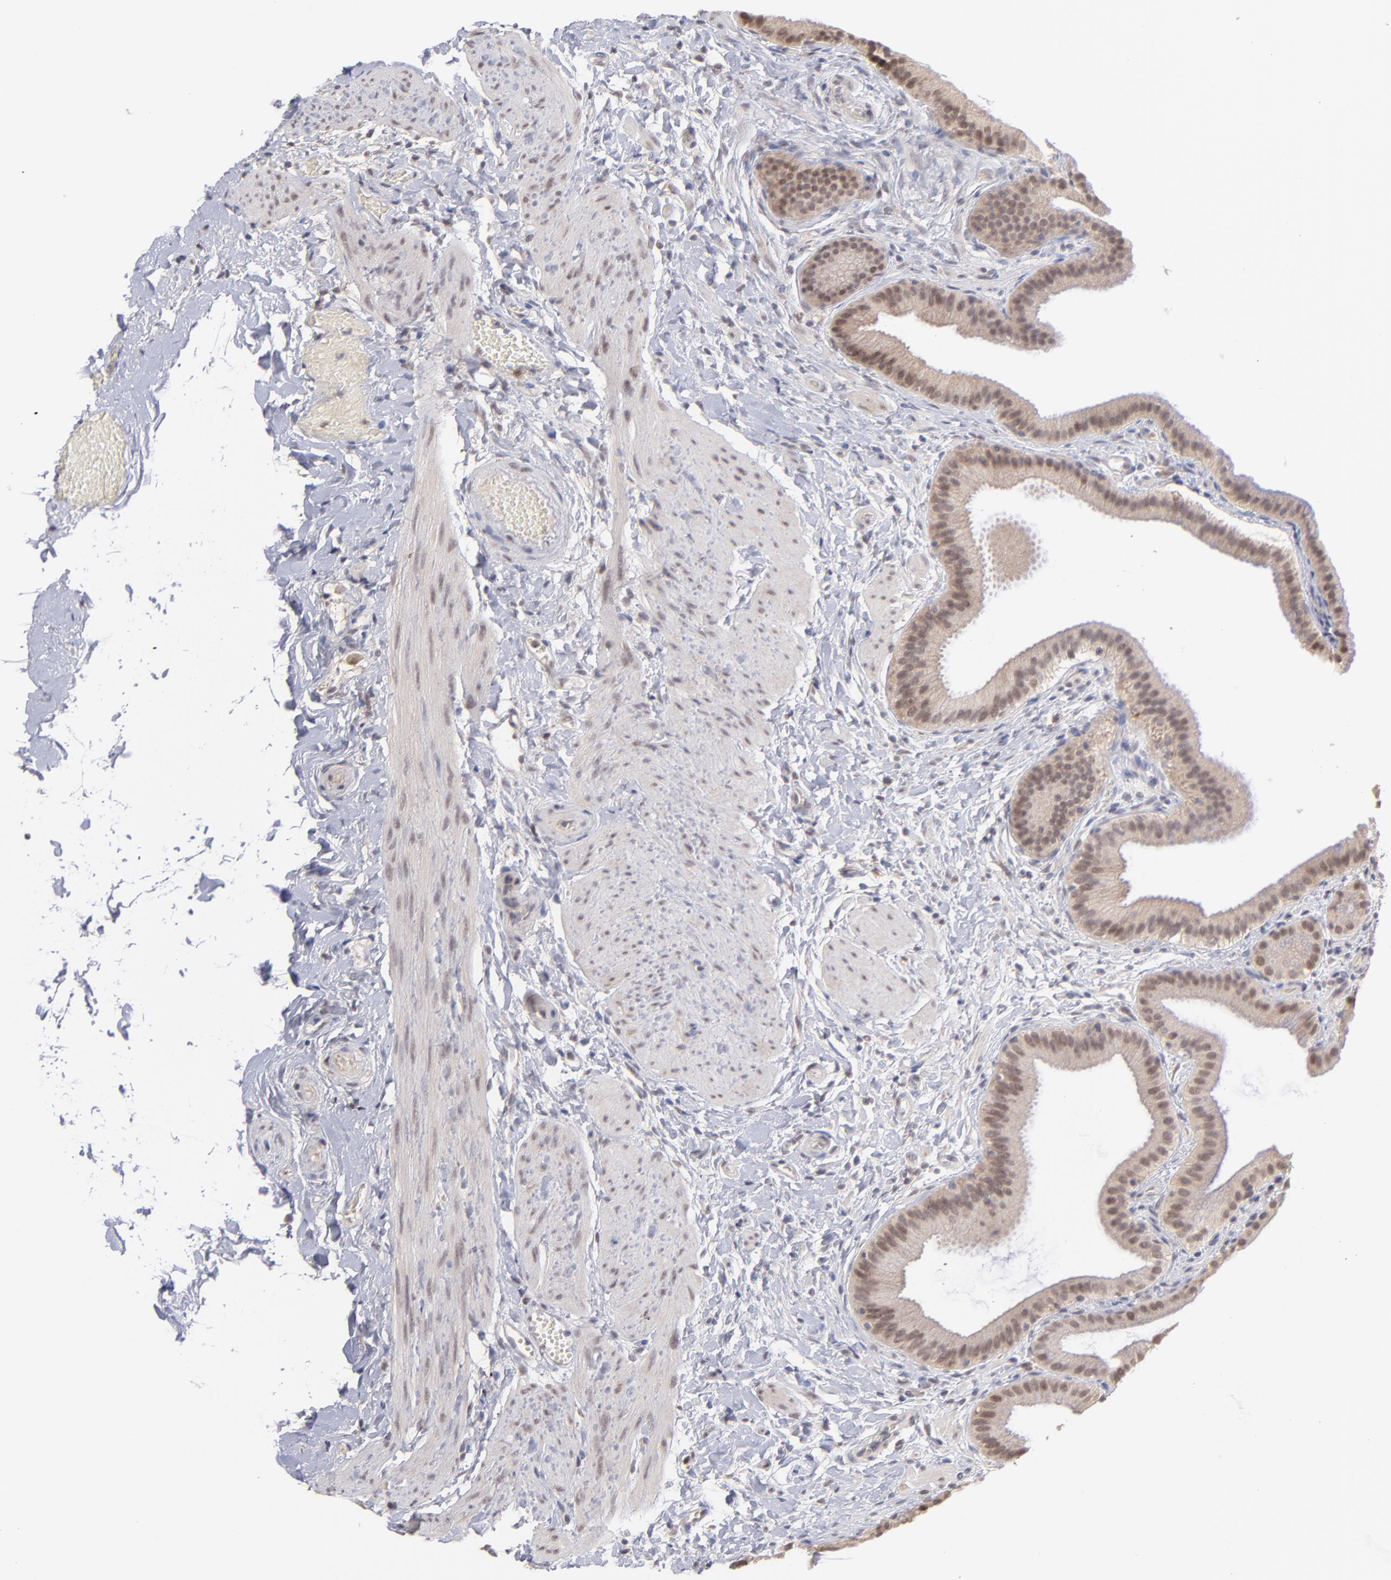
{"staining": {"intensity": "weak", "quantity": ">75%", "location": "nuclear"}, "tissue": "gallbladder", "cell_type": "Glandular cells", "image_type": "normal", "snomed": [{"axis": "morphology", "description": "Normal tissue, NOS"}, {"axis": "topography", "description": "Gallbladder"}], "caption": "Immunohistochemistry (IHC) histopathology image of benign gallbladder: gallbladder stained using immunohistochemistry displays low levels of weak protein expression localized specifically in the nuclear of glandular cells, appearing as a nuclear brown color.", "gene": "OAS1", "patient": {"sex": "female", "age": 63}}